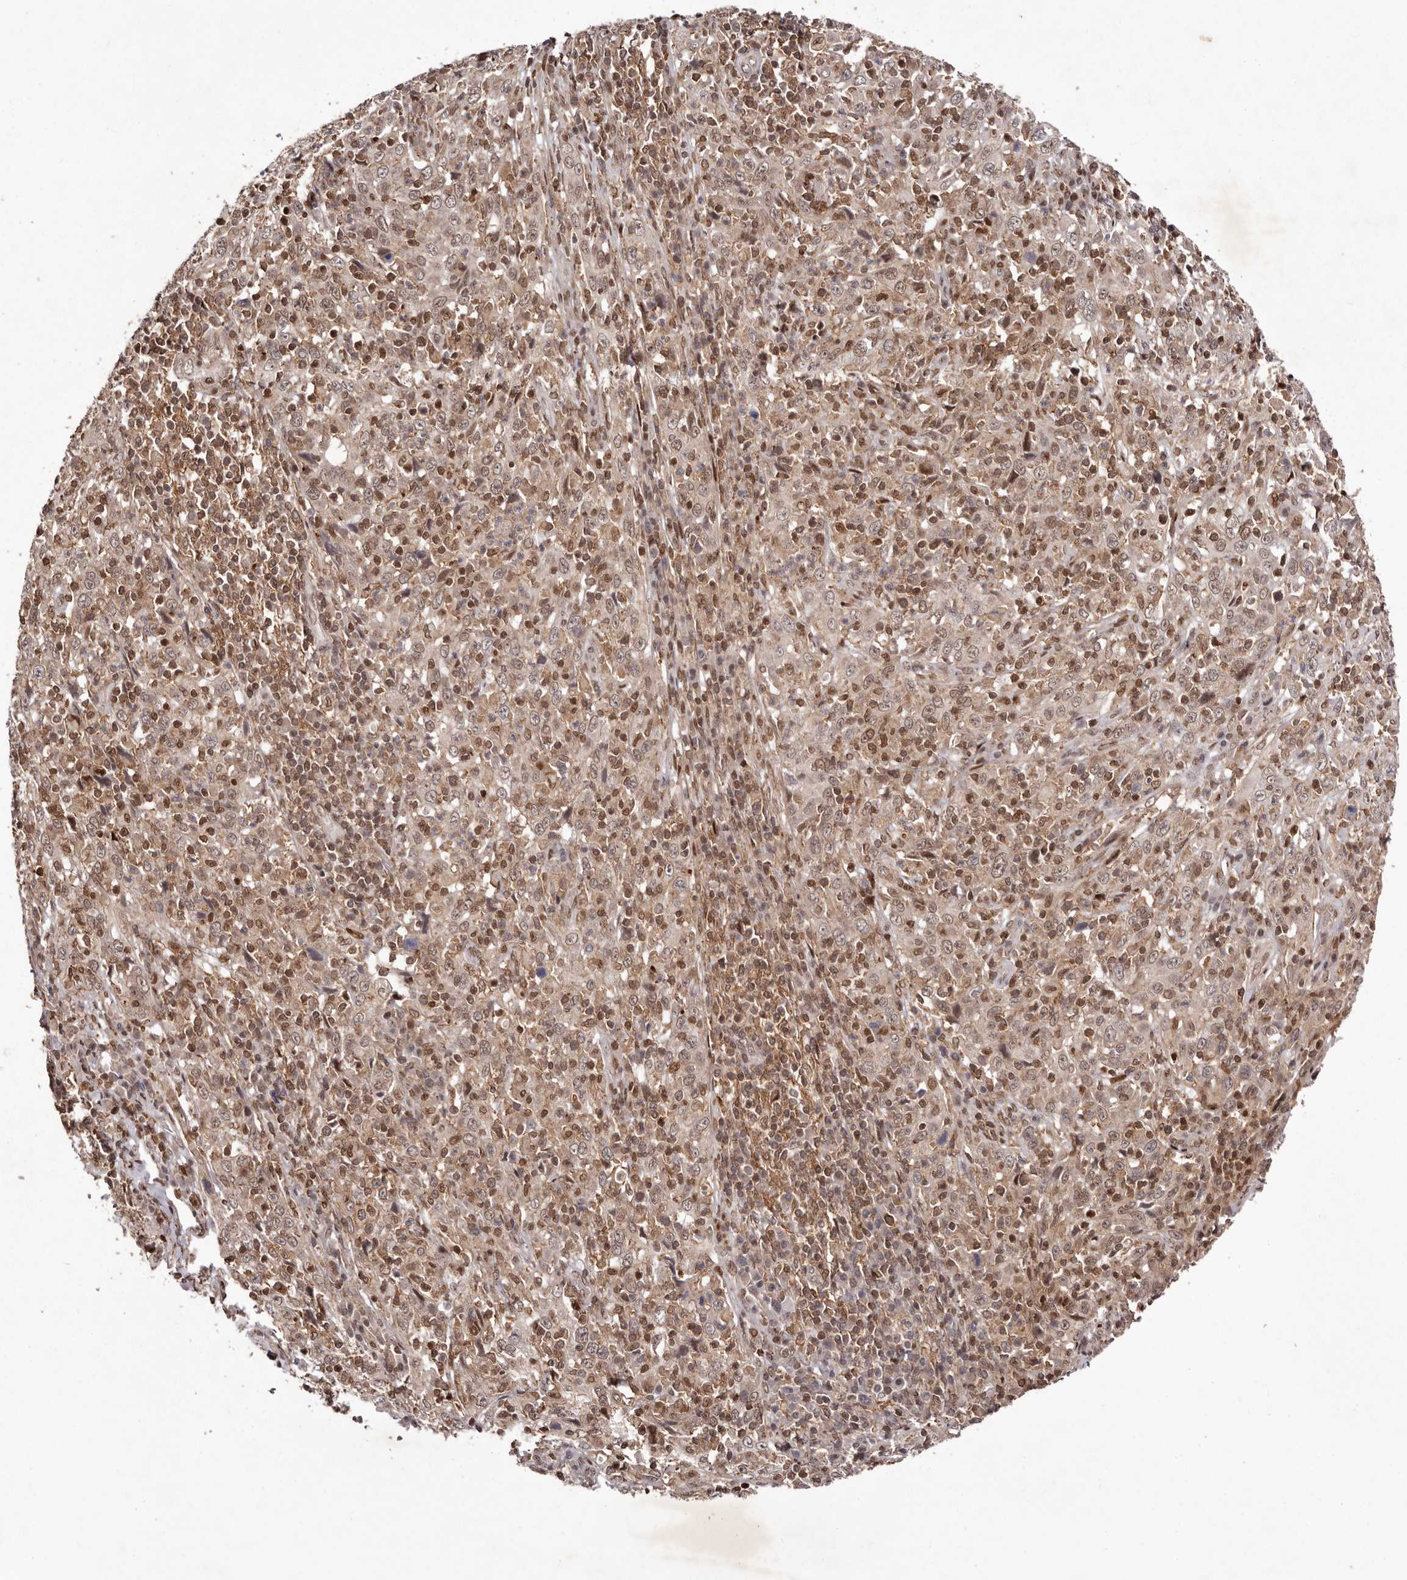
{"staining": {"intensity": "moderate", "quantity": ">75%", "location": "cytoplasmic/membranous,nuclear"}, "tissue": "cervical cancer", "cell_type": "Tumor cells", "image_type": "cancer", "snomed": [{"axis": "morphology", "description": "Squamous cell carcinoma, NOS"}, {"axis": "topography", "description": "Cervix"}], "caption": "Immunohistochemistry staining of cervical cancer (squamous cell carcinoma), which demonstrates medium levels of moderate cytoplasmic/membranous and nuclear positivity in about >75% of tumor cells indicating moderate cytoplasmic/membranous and nuclear protein positivity. The staining was performed using DAB (3,3'-diaminobenzidine) (brown) for protein detection and nuclei were counterstained in hematoxylin (blue).", "gene": "FBXO5", "patient": {"sex": "female", "age": 46}}